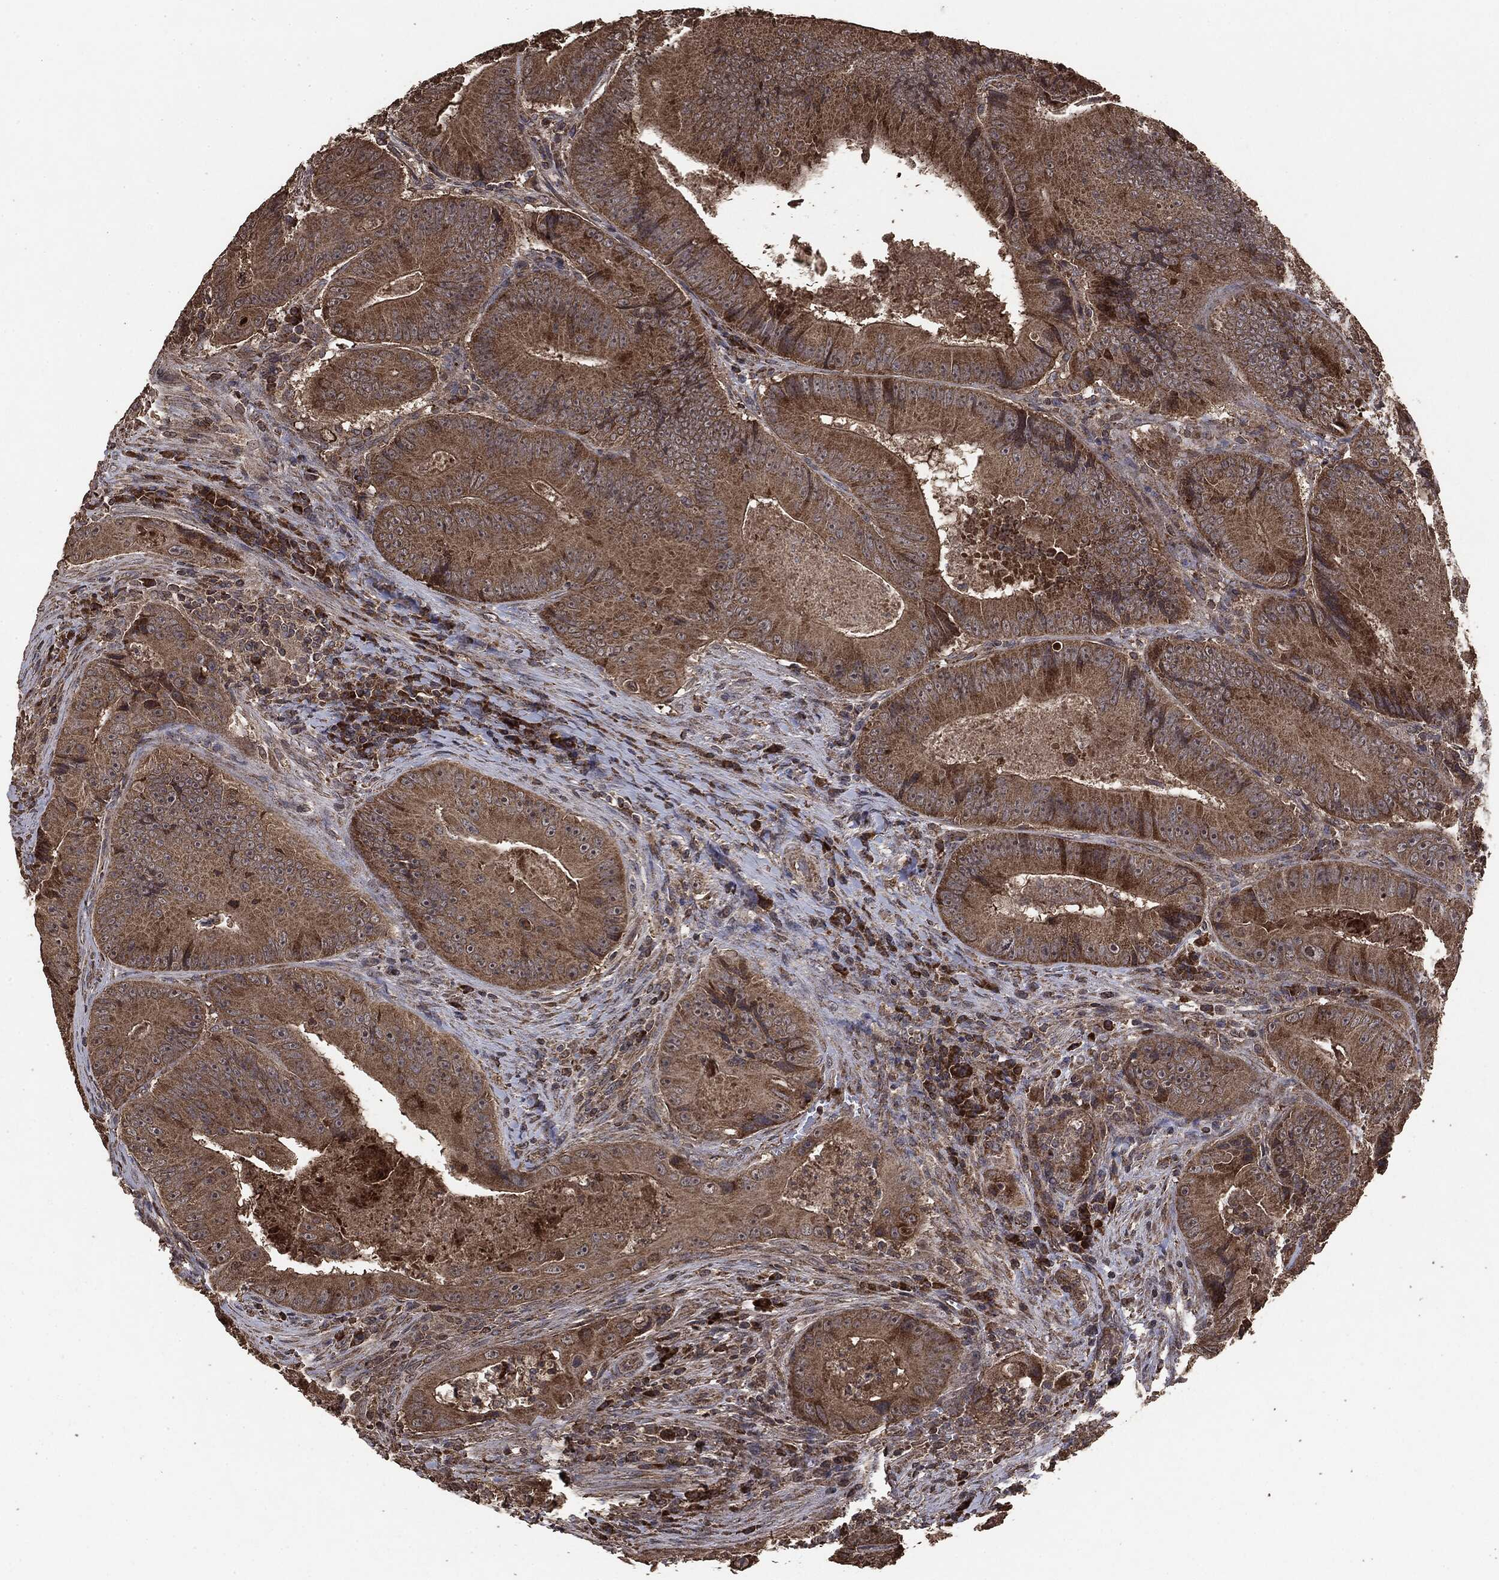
{"staining": {"intensity": "moderate", "quantity": ">75%", "location": "cytoplasmic/membranous"}, "tissue": "colorectal cancer", "cell_type": "Tumor cells", "image_type": "cancer", "snomed": [{"axis": "morphology", "description": "Adenocarcinoma, NOS"}, {"axis": "topography", "description": "Colon"}], "caption": "Colorectal cancer (adenocarcinoma) stained with a brown dye shows moderate cytoplasmic/membranous positive staining in approximately >75% of tumor cells.", "gene": "MTOR", "patient": {"sex": "female", "age": 86}}